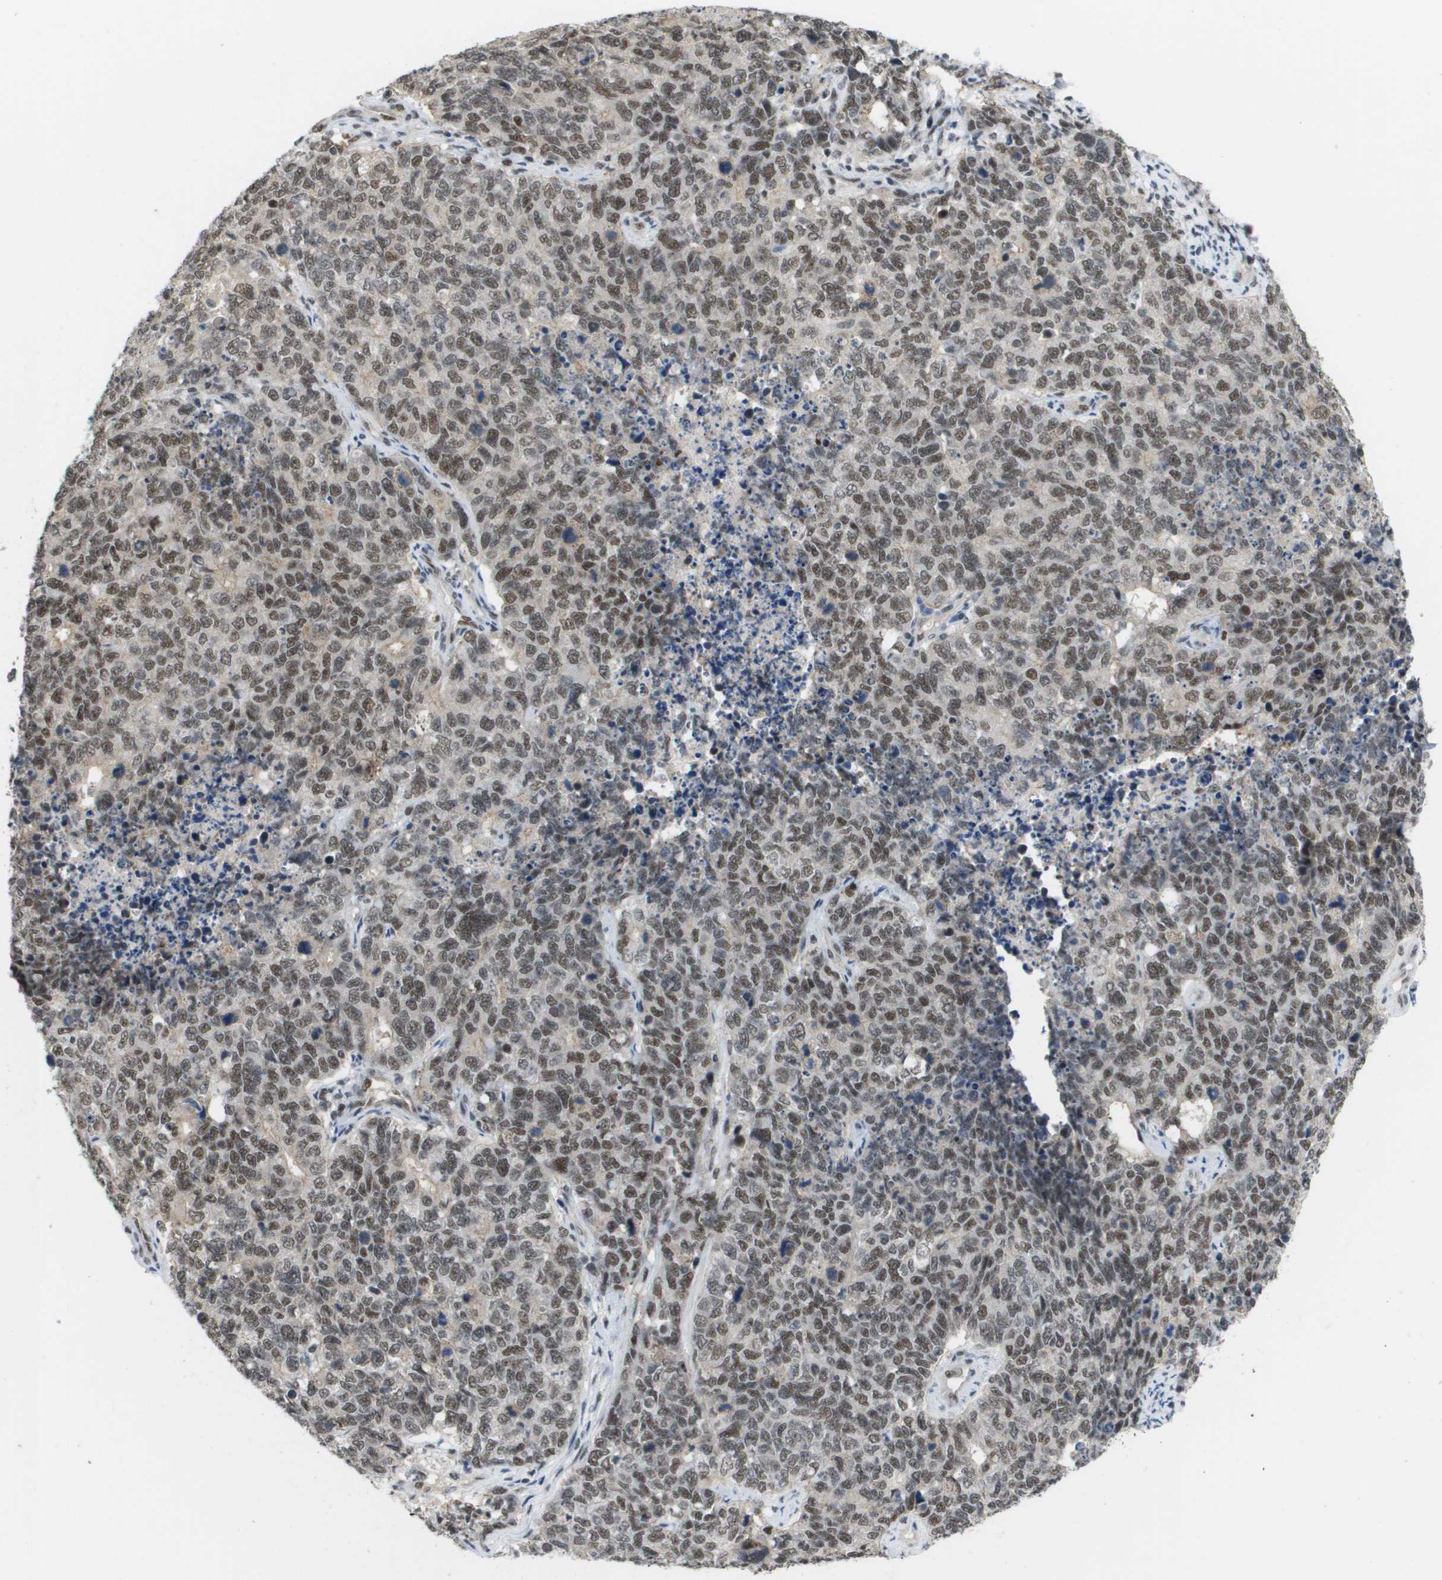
{"staining": {"intensity": "weak", "quantity": ">75%", "location": "nuclear"}, "tissue": "cervical cancer", "cell_type": "Tumor cells", "image_type": "cancer", "snomed": [{"axis": "morphology", "description": "Squamous cell carcinoma, NOS"}, {"axis": "topography", "description": "Cervix"}], "caption": "An IHC histopathology image of neoplastic tissue is shown. Protein staining in brown shows weak nuclear positivity in cervical cancer within tumor cells. The protein is shown in brown color, while the nuclei are stained blue.", "gene": "ISY1", "patient": {"sex": "female", "age": 63}}